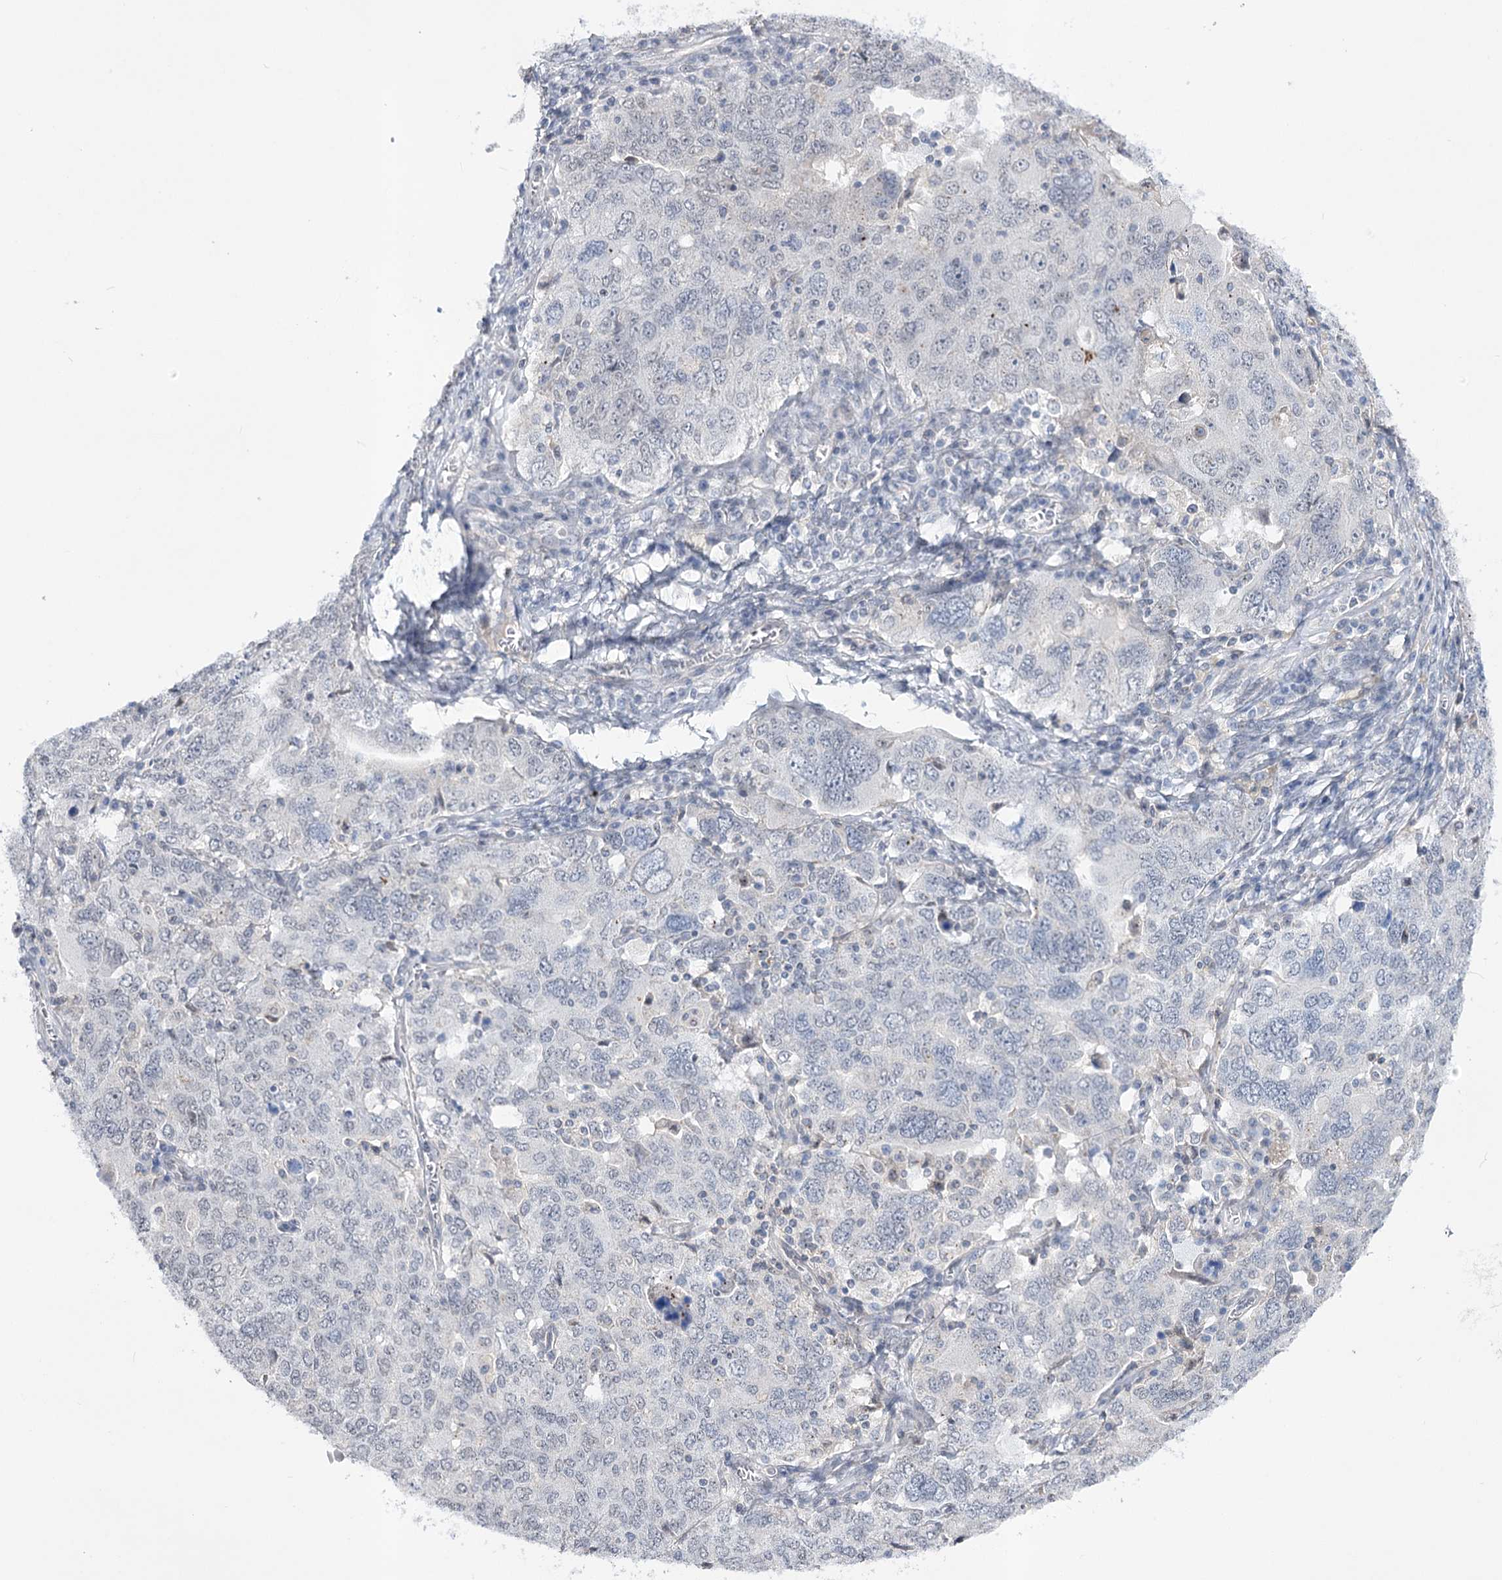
{"staining": {"intensity": "negative", "quantity": "none", "location": "none"}, "tissue": "ovarian cancer", "cell_type": "Tumor cells", "image_type": "cancer", "snomed": [{"axis": "morphology", "description": "Carcinoma, endometroid"}, {"axis": "topography", "description": "Ovary"}], "caption": "Immunohistochemical staining of ovarian cancer reveals no significant positivity in tumor cells.", "gene": "ATP10B", "patient": {"sex": "female", "age": 62}}